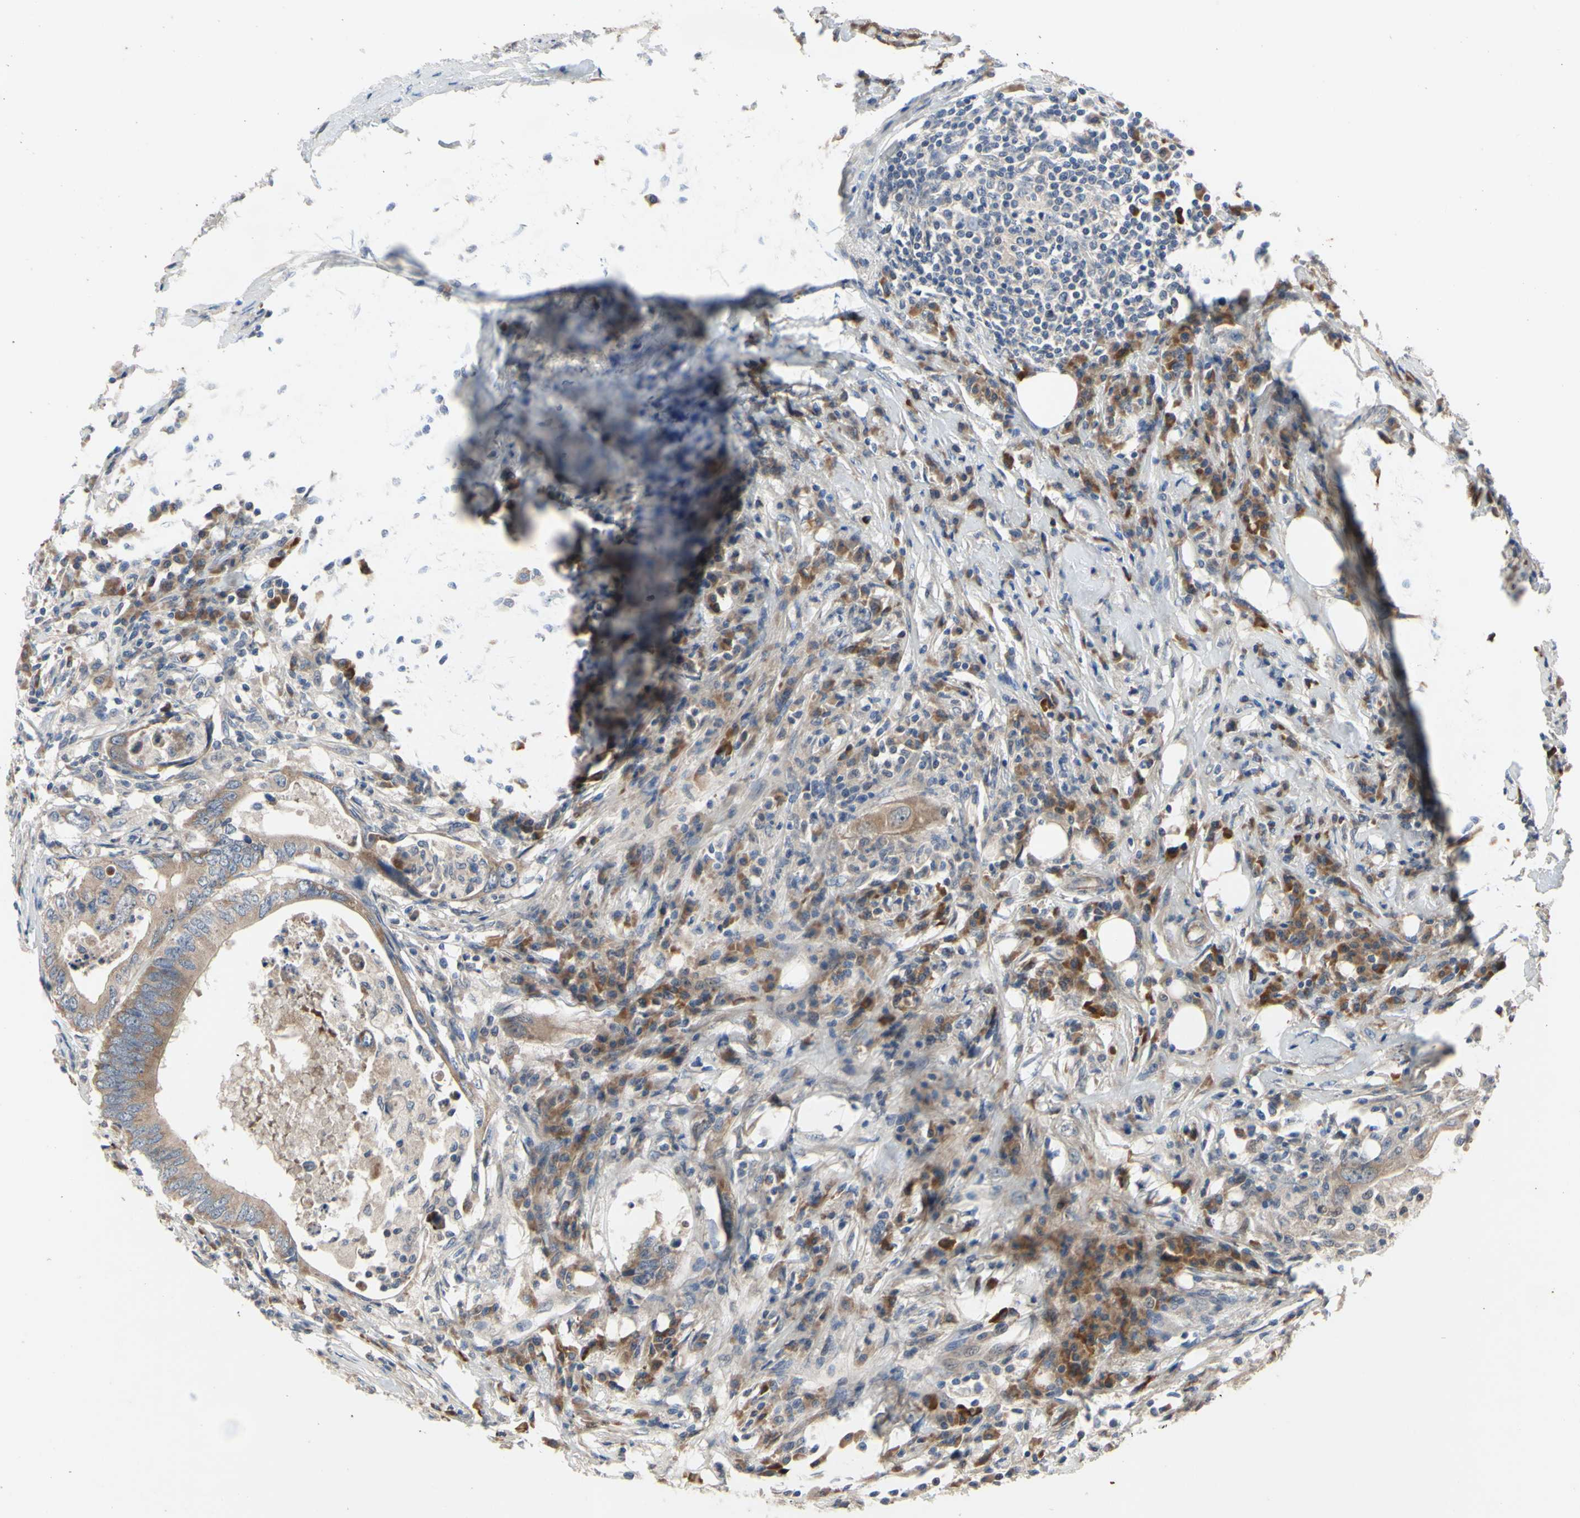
{"staining": {"intensity": "moderate", "quantity": ">75%", "location": "cytoplasmic/membranous"}, "tissue": "colorectal cancer", "cell_type": "Tumor cells", "image_type": "cancer", "snomed": [{"axis": "morphology", "description": "Adenocarcinoma, NOS"}, {"axis": "topography", "description": "Colon"}], "caption": "Immunohistochemistry (IHC) histopathology image of colorectal cancer (adenocarcinoma) stained for a protein (brown), which exhibits medium levels of moderate cytoplasmic/membranous expression in about >75% of tumor cells.", "gene": "XIAP", "patient": {"sex": "male", "age": 71}}